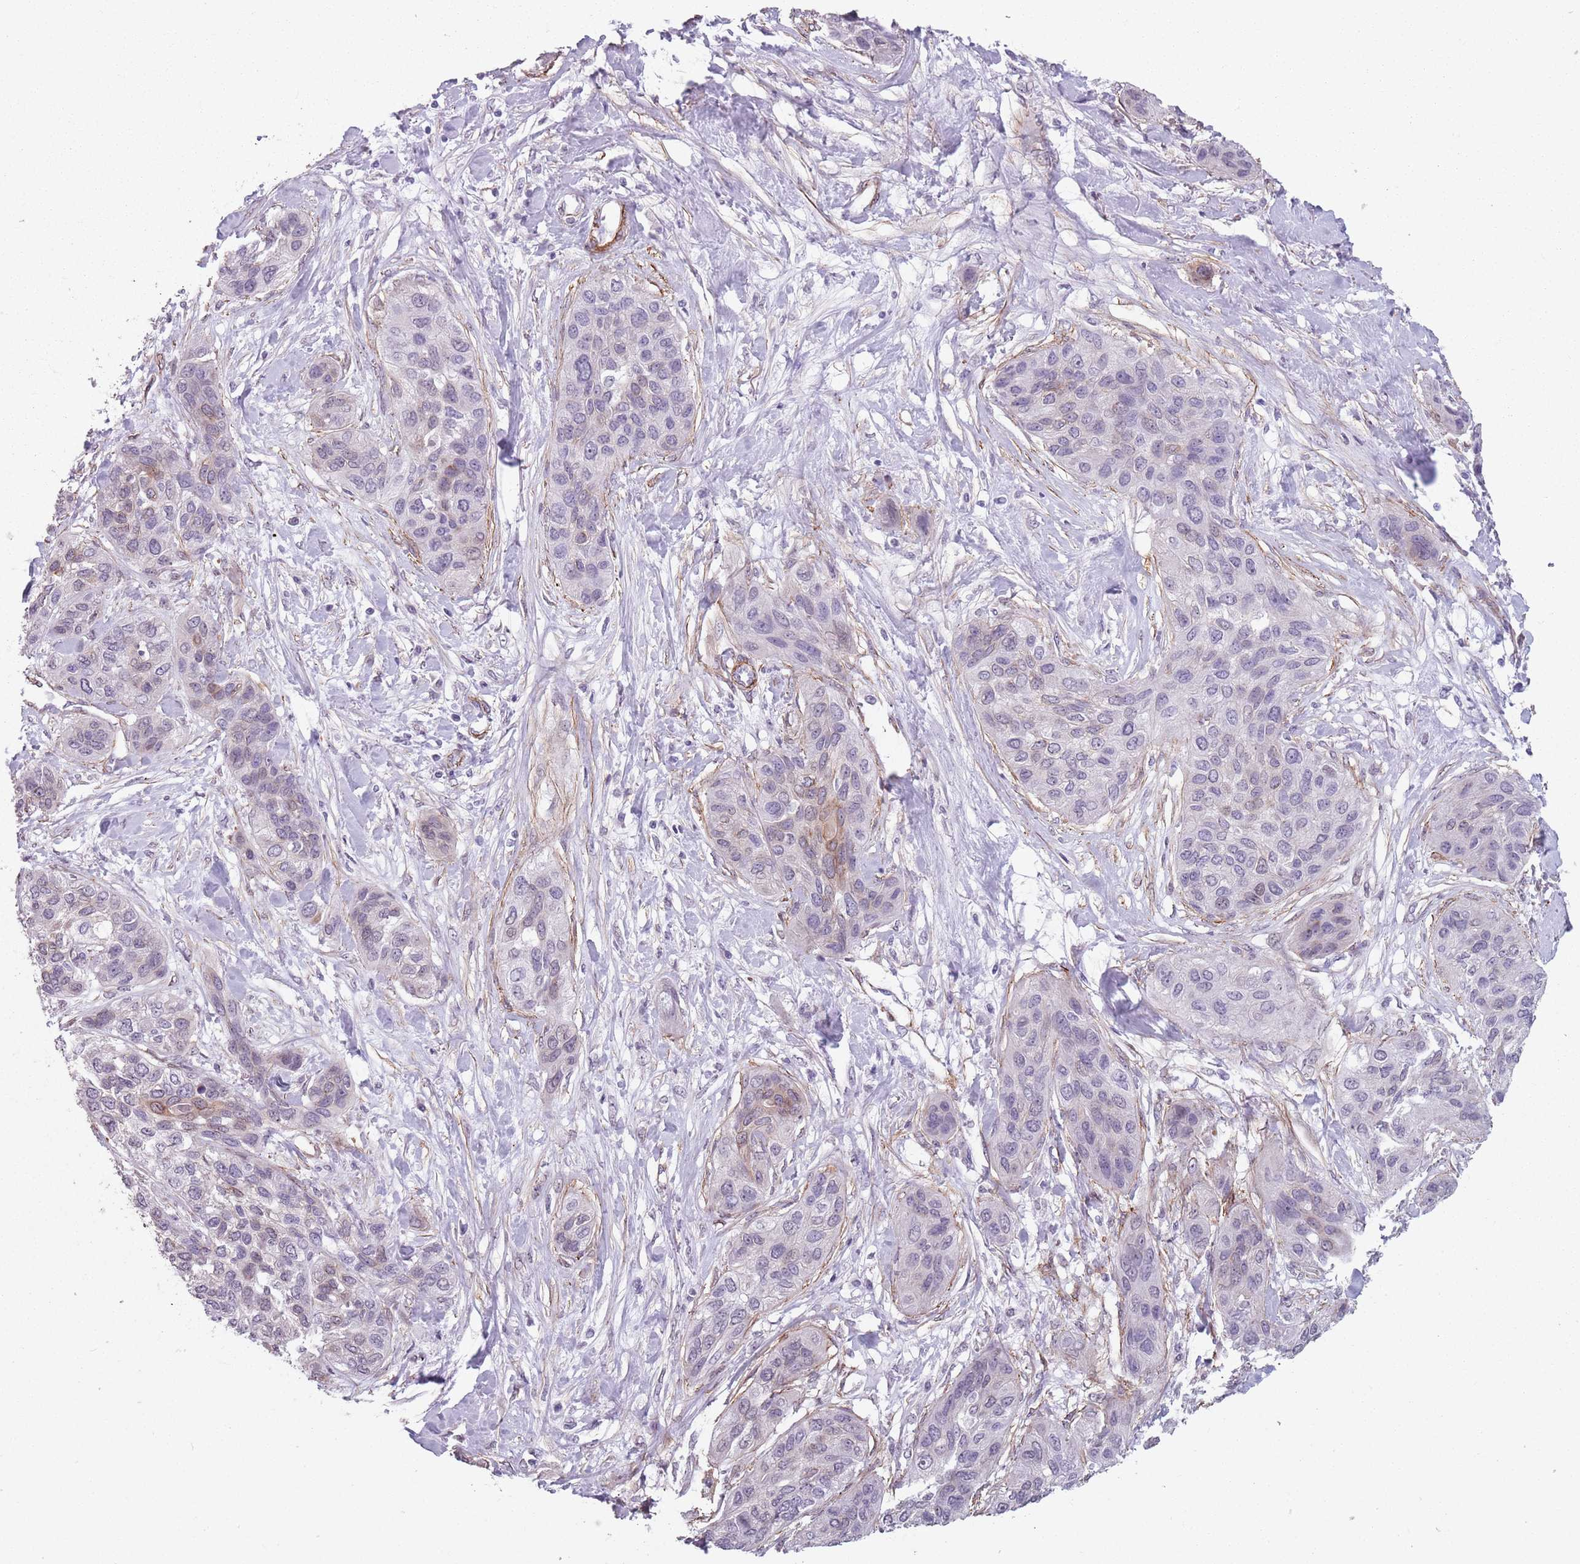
{"staining": {"intensity": "negative", "quantity": "none", "location": "none"}, "tissue": "lung cancer", "cell_type": "Tumor cells", "image_type": "cancer", "snomed": [{"axis": "morphology", "description": "Squamous cell carcinoma, NOS"}, {"axis": "topography", "description": "Lung"}], "caption": "The micrograph displays no staining of tumor cells in lung cancer.", "gene": "TMC4", "patient": {"sex": "female", "age": 70}}